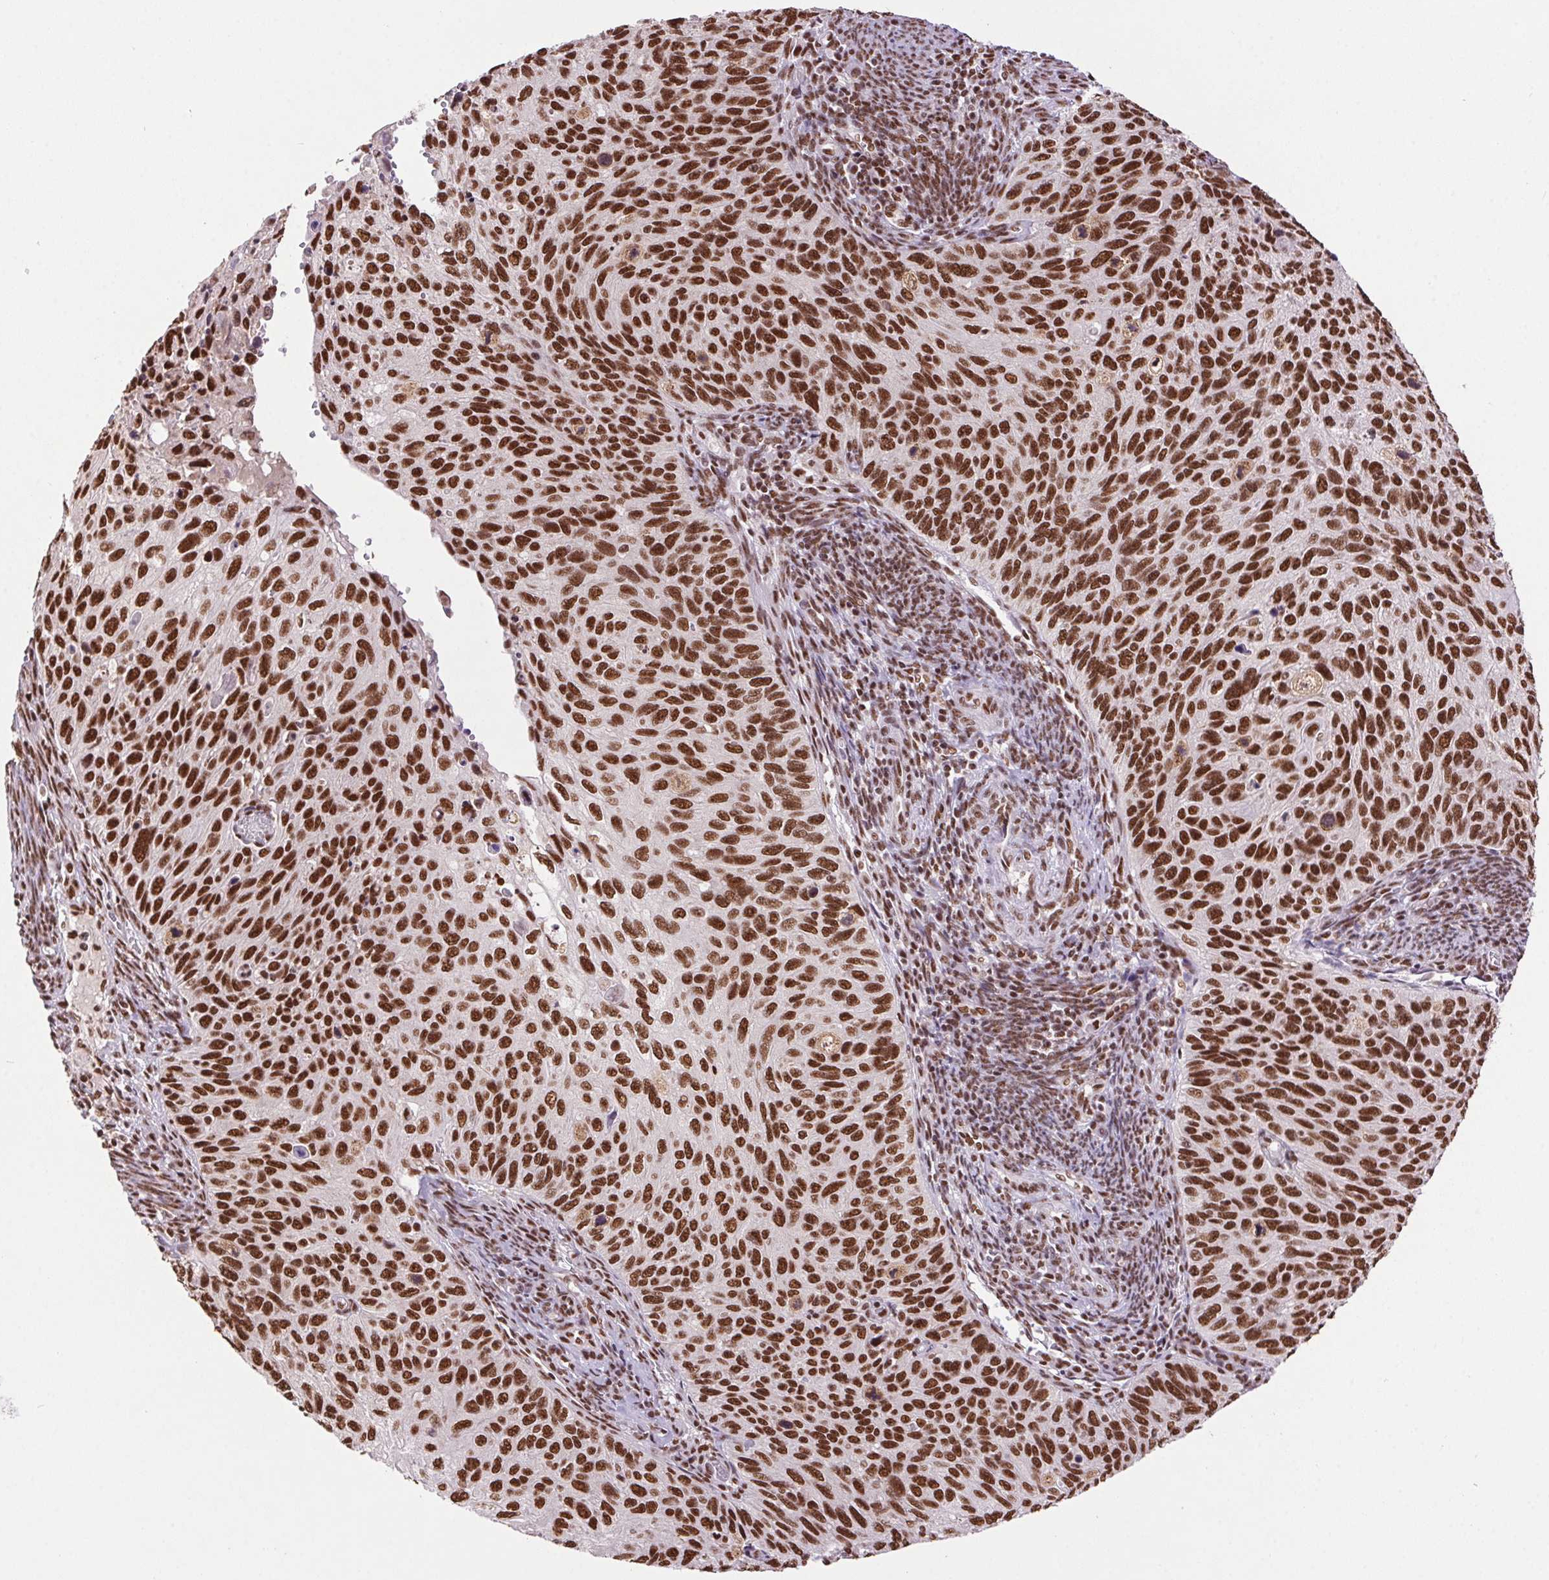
{"staining": {"intensity": "strong", "quantity": ">75%", "location": "nuclear"}, "tissue": "cervical cancer", "cell_type": "Tumor cells", "image_type": "cancer", "snomed": [{"axis": "morphology", "description": "Squamous cell carcinoma, NOS"}, {"axis": "topography", "description": "Cervix"}], "caption": "High-power microscopy captured an immunohistochemistry (IHC) photomicrograph of cervical cancer, revealing strong nuclear positivity in approximately >75% of tumor cells.", "gene": "ZNF207", "patient": {"sex": "female", "age": 70}}